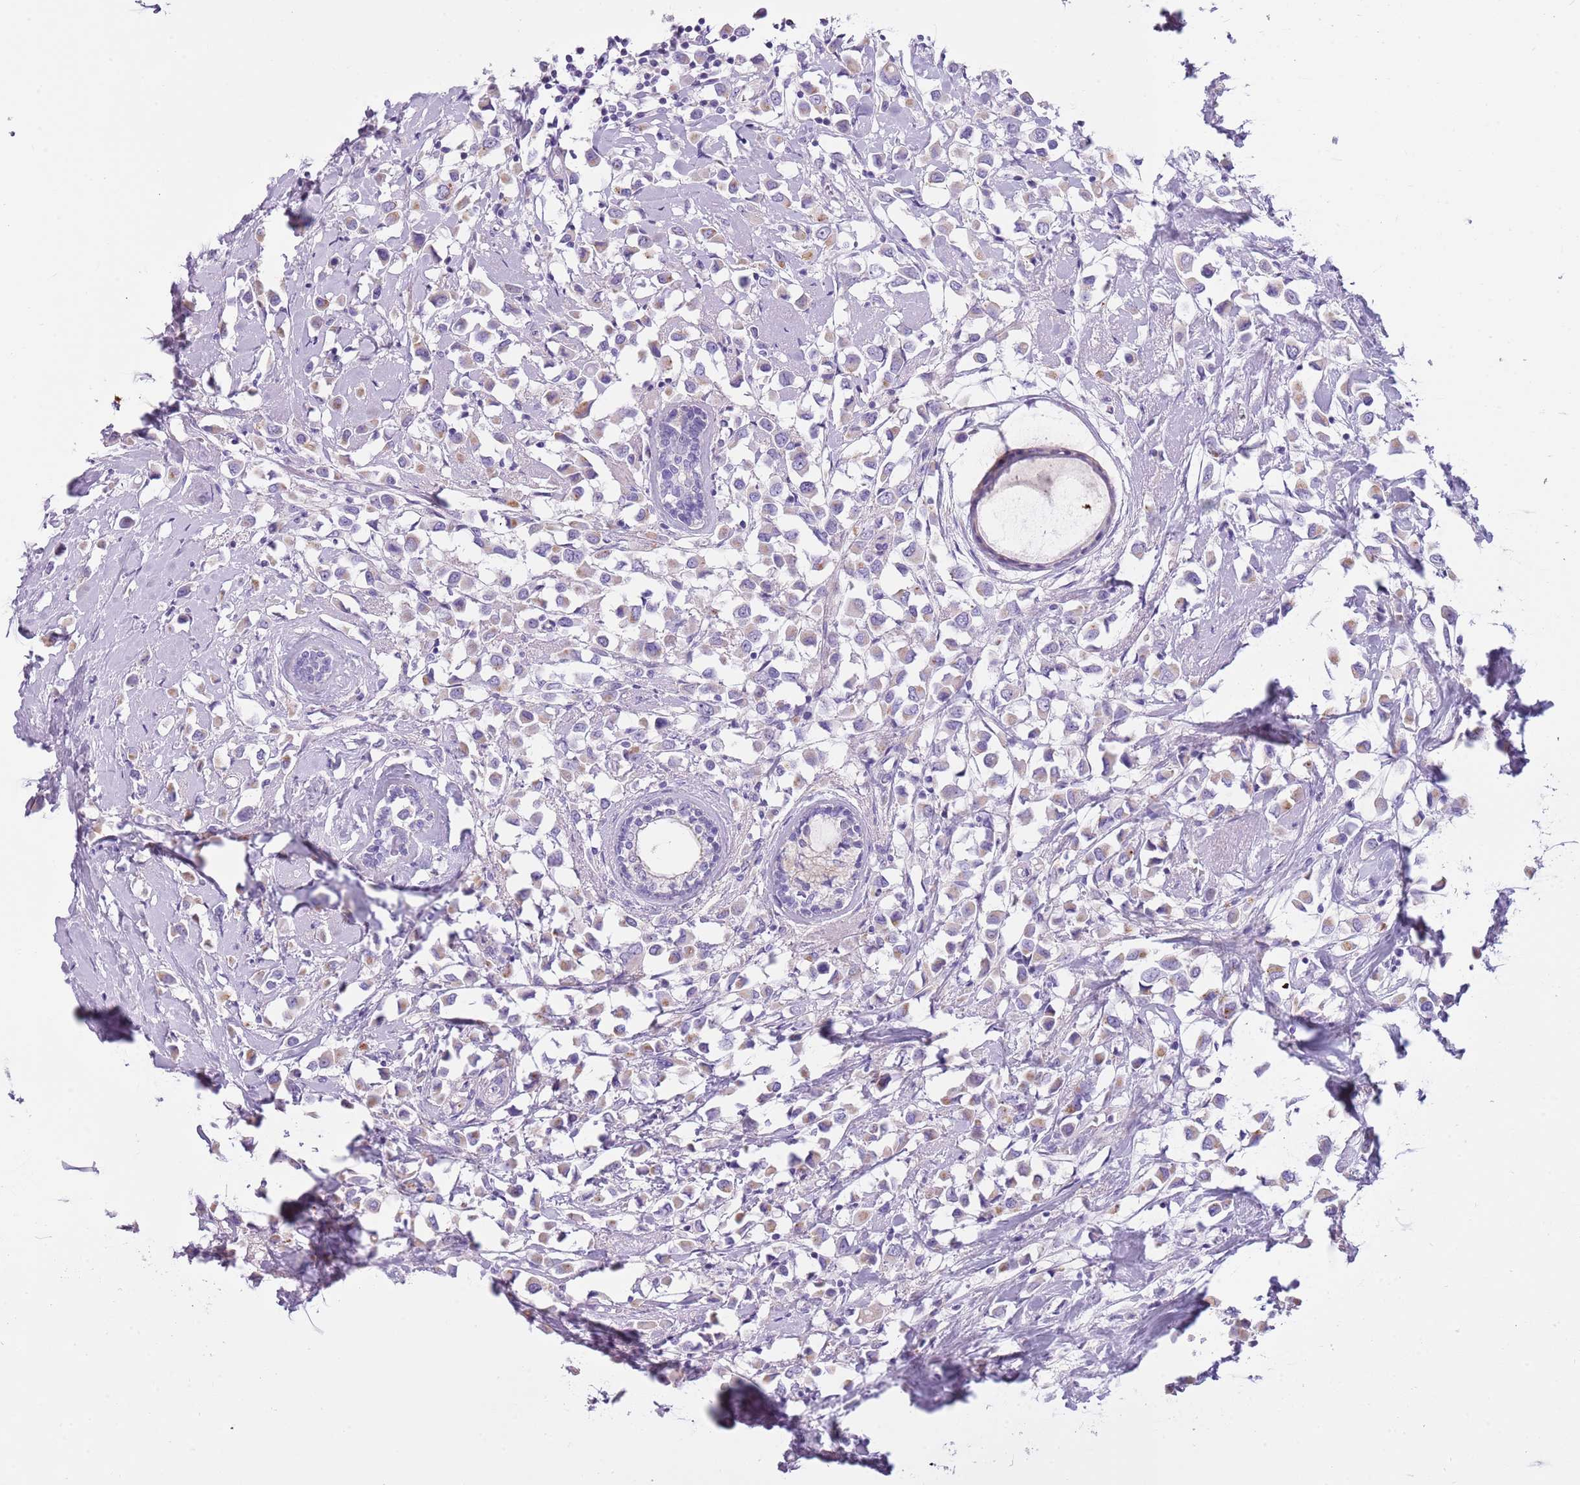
{"staining": {"intensity": "weak", "quantity": "<25%", "location": "cytoplasmic/membranous"}, "tissue": "breast cancer", "cell_type": "Tumor cells", "image_type": "cancer", "snomed": [{"axis": "morphology", "description": "Duct carcinoma"}, {"axis": "topography", "description": "Breast"}], "caption": "Breast cancer (infiltrating ductal carcinoma) was stained to show a protein in brown. There is no significant positivity in tumor cells.", "gene": "NBPF6", "patient": {"sex": "female", "age": 61}}